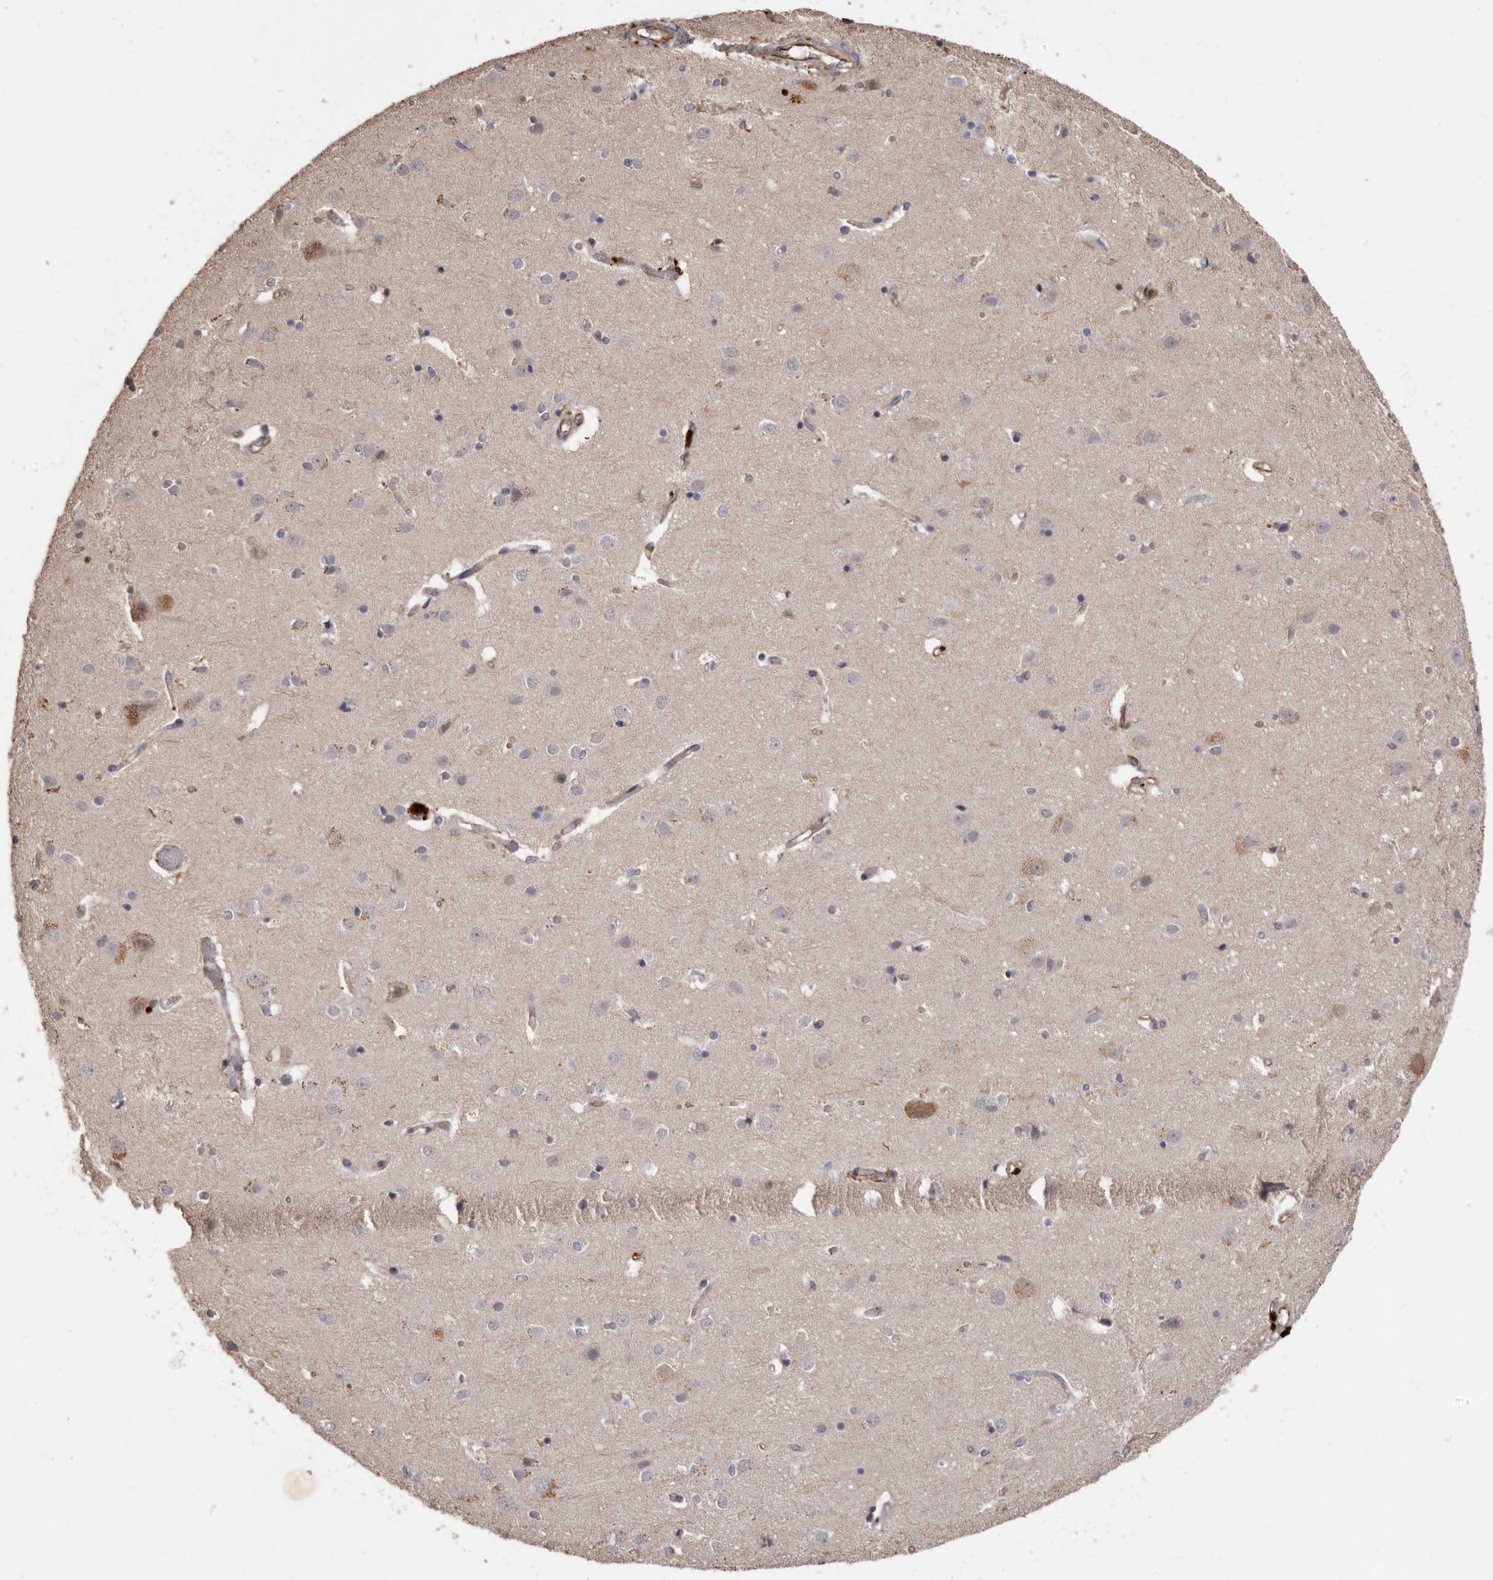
{"staining": {"intensity": "weak", "quantity": "25%-75%", "location": "cytoplasmic/membranous"}, "tissue": "cerebral cortex", "cell_type": "Endothelial cells", "image_type": "normal", "snomed": [{"axis": "morphology", "description": "Normal tissue, NOS"}, {"axis": "topography", "description": "Cerebral cortex"}], "caption": "A histopathology image of human cerebral cortex stained for a protein shows weak cytoplasmic/membranous brown staining in endothelial cells.", "gene": "BRAT1", "patient": {"sex": "male", "age": 54}}